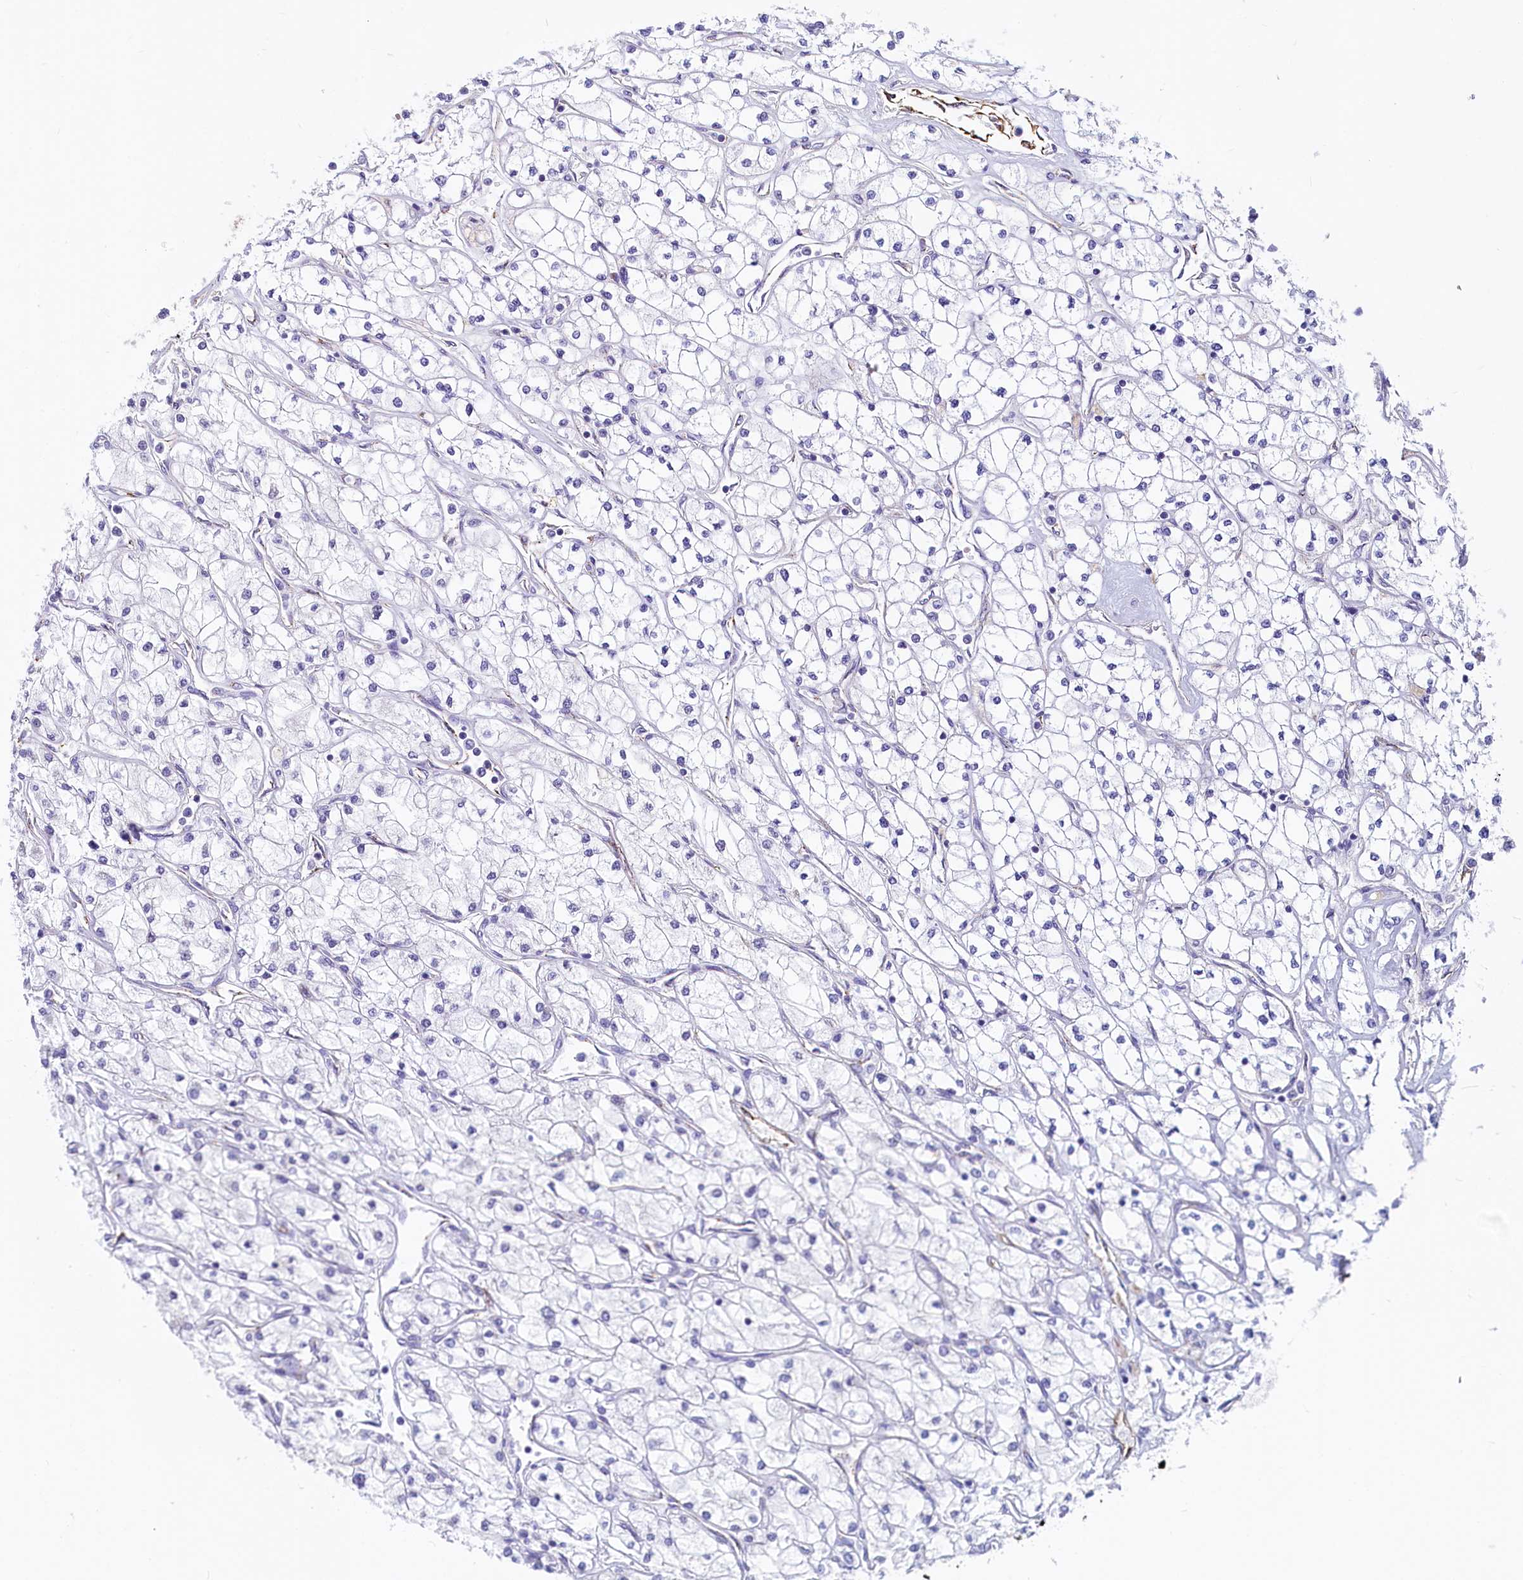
{"staining": {"intensity": "negative", "quantity": "none", "location": "none"}, "tissue": "renal cancer", "cell_type": "Tumor cells", "image_type": "cancer", "snomed": [{"axis": "morphology", "description": "Adenocarcinoma, NOS"}, {"axis": "topography", "description": "Kidney"}], "caption": "DAB (3,3'-diaminobenzidine) immunohistochemical staining of human adenocarcinoma (renal) demonstrates no significant expression in tumor cells.", "gene": "INSC", "patient": {"sex": "male", "age": 80}}